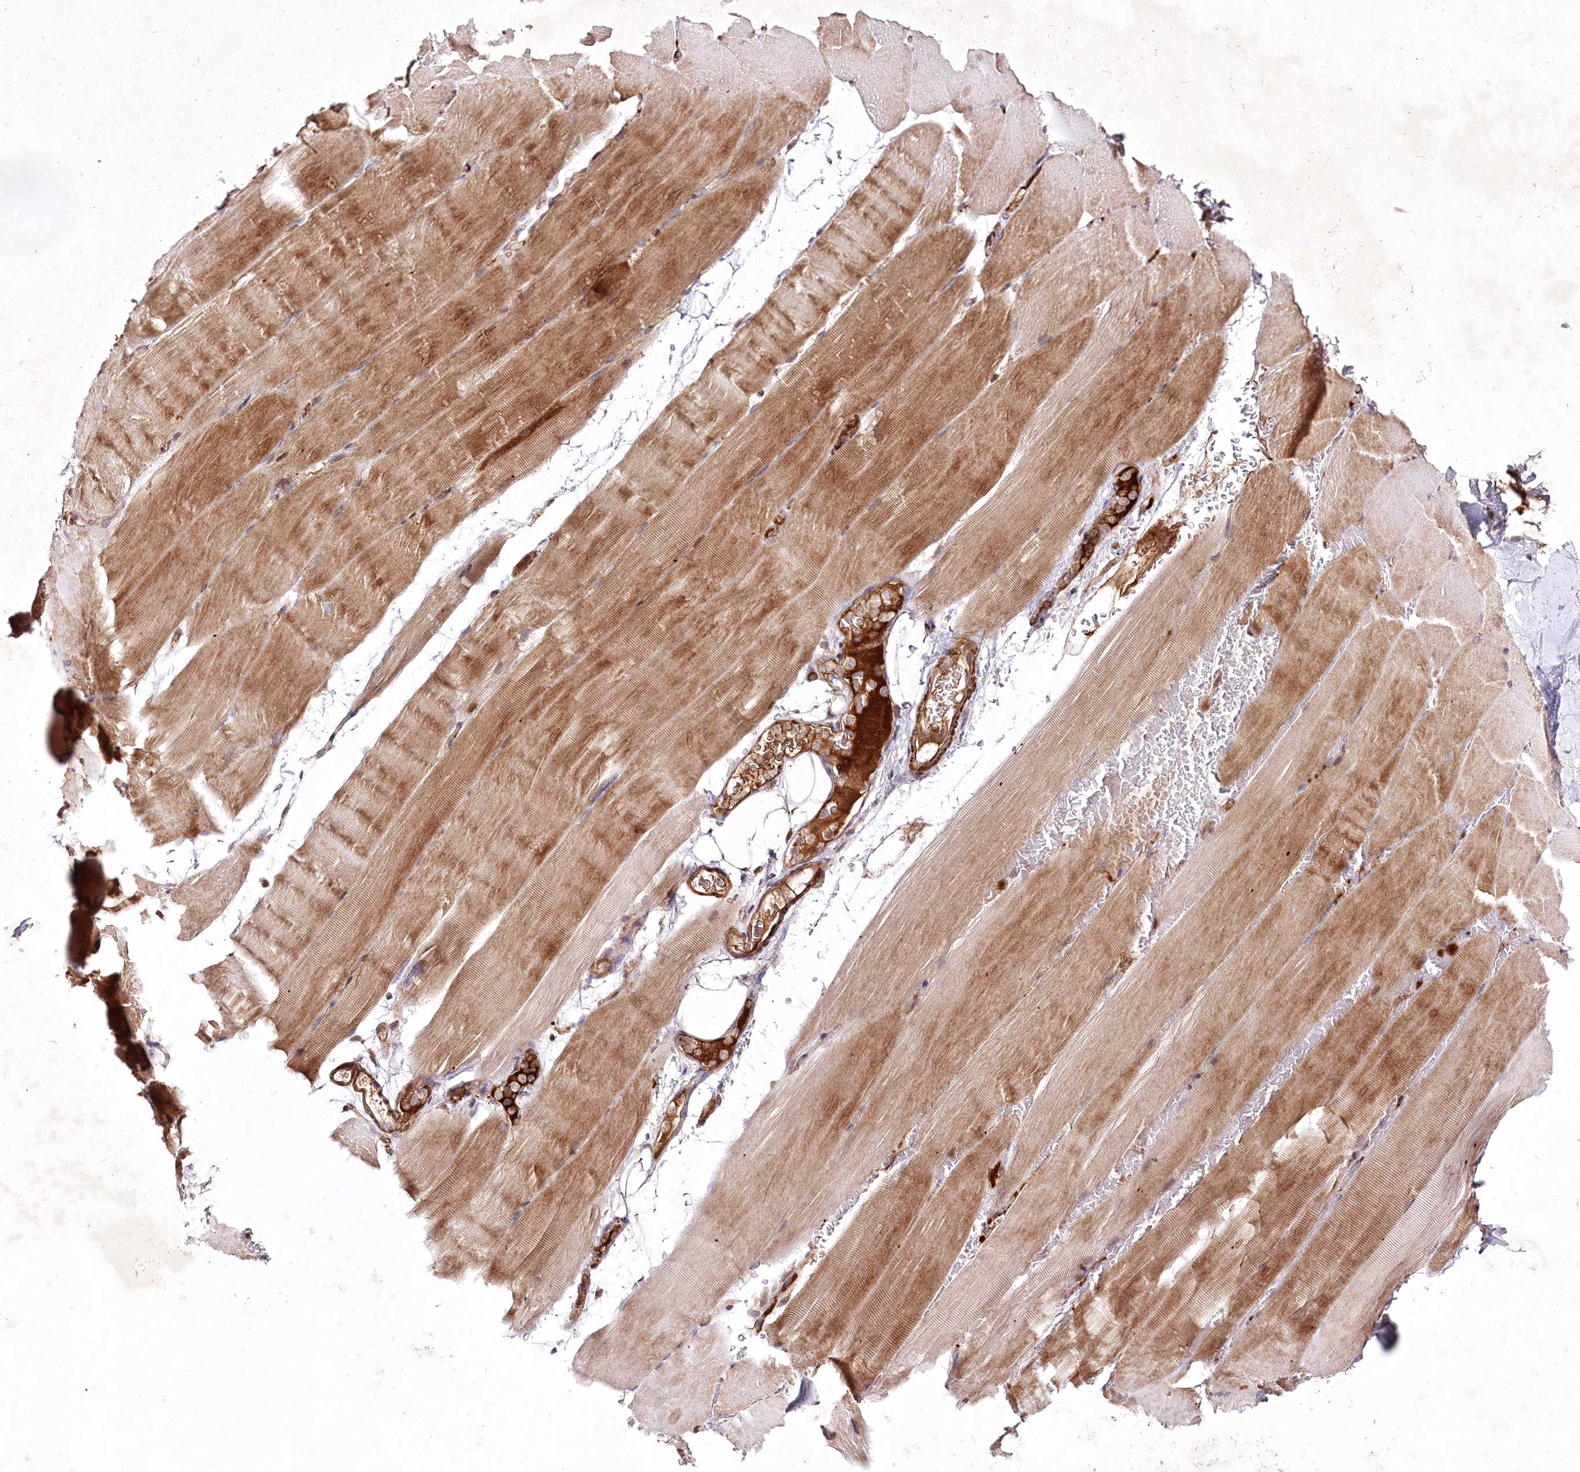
{"staining": {"intensity": "moderate", "quantity": "25%-75%", "location": "cytoplasmic/membranous"}, "tissue": "skeletal muscle", "cell_type": "Myocytes", "image_type": "normal", "snomed": [{"axis": "morphology", "description": "Normal tissue, NOS"}, {"axis": "topography", "description": "Skeletal muscle"}, {"axis": "topography", "description": "Parathyroid gland"}], "caption": "Protein expression analysis of benign skeletal muscle exhibits moderate cytoplasmic/membranous positivity in about 25%-75% of myocytes.", "gene": "PSTK", "patient": {"sex": "female", "age": 37}}